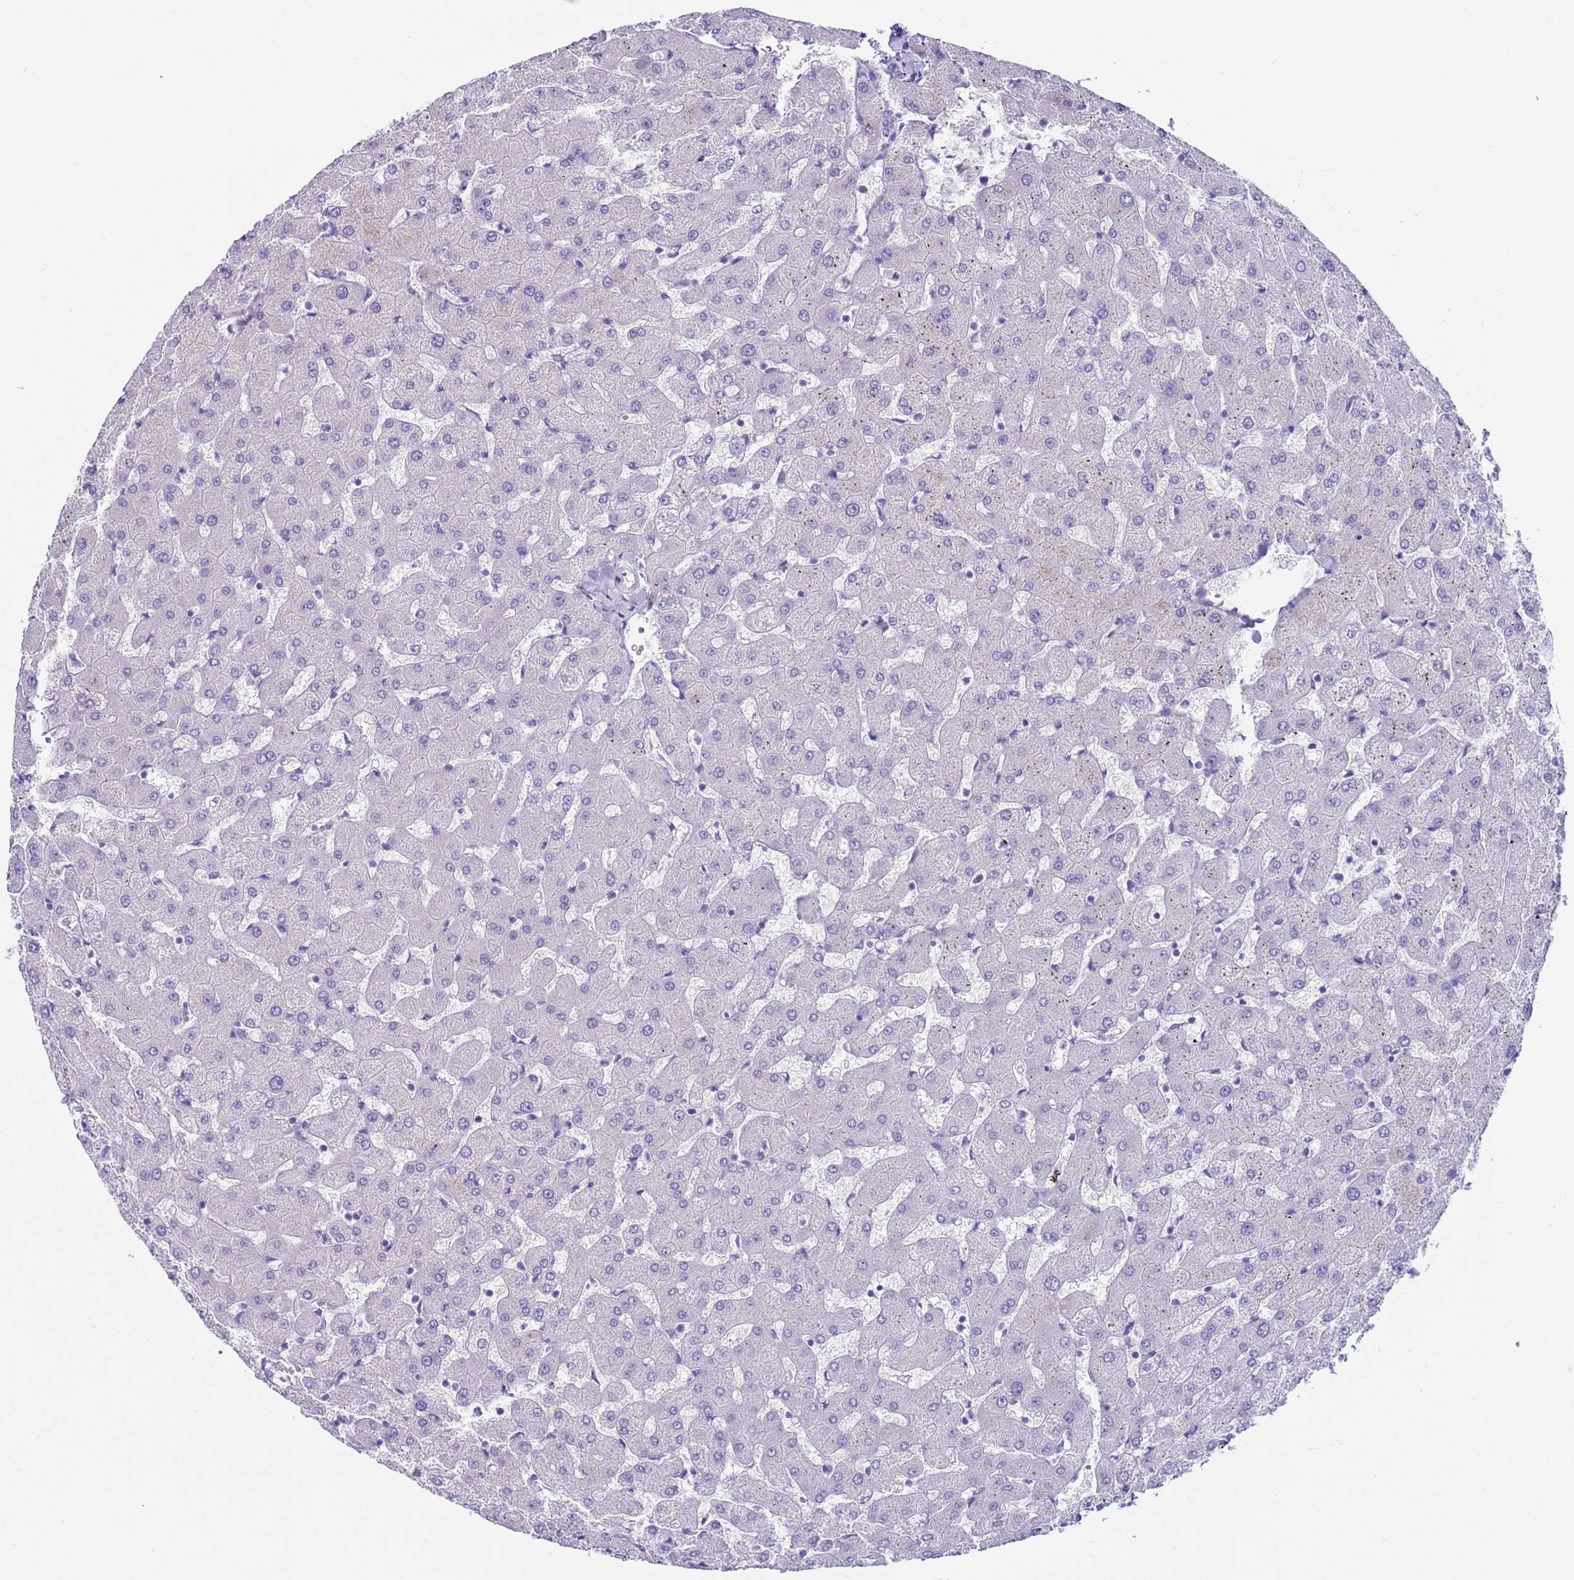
{"staining": {"intensity": "negative", "quantity": "none", "location": "none"}, "tissue": "liver", "cell_type": "Cholangiocytes", "image_type": "normal", "snomed": [{"axis": "morphology", "description": "Normal tissue, NOS"}, {"axis": "topography", "description": "Liver"}], "caption": "This is an IHC photomicrograph of benign human liver. There is no positivity in cholangiocytes.", "gene": "CKM", "patient": {"sex": "female", "age": 63}}